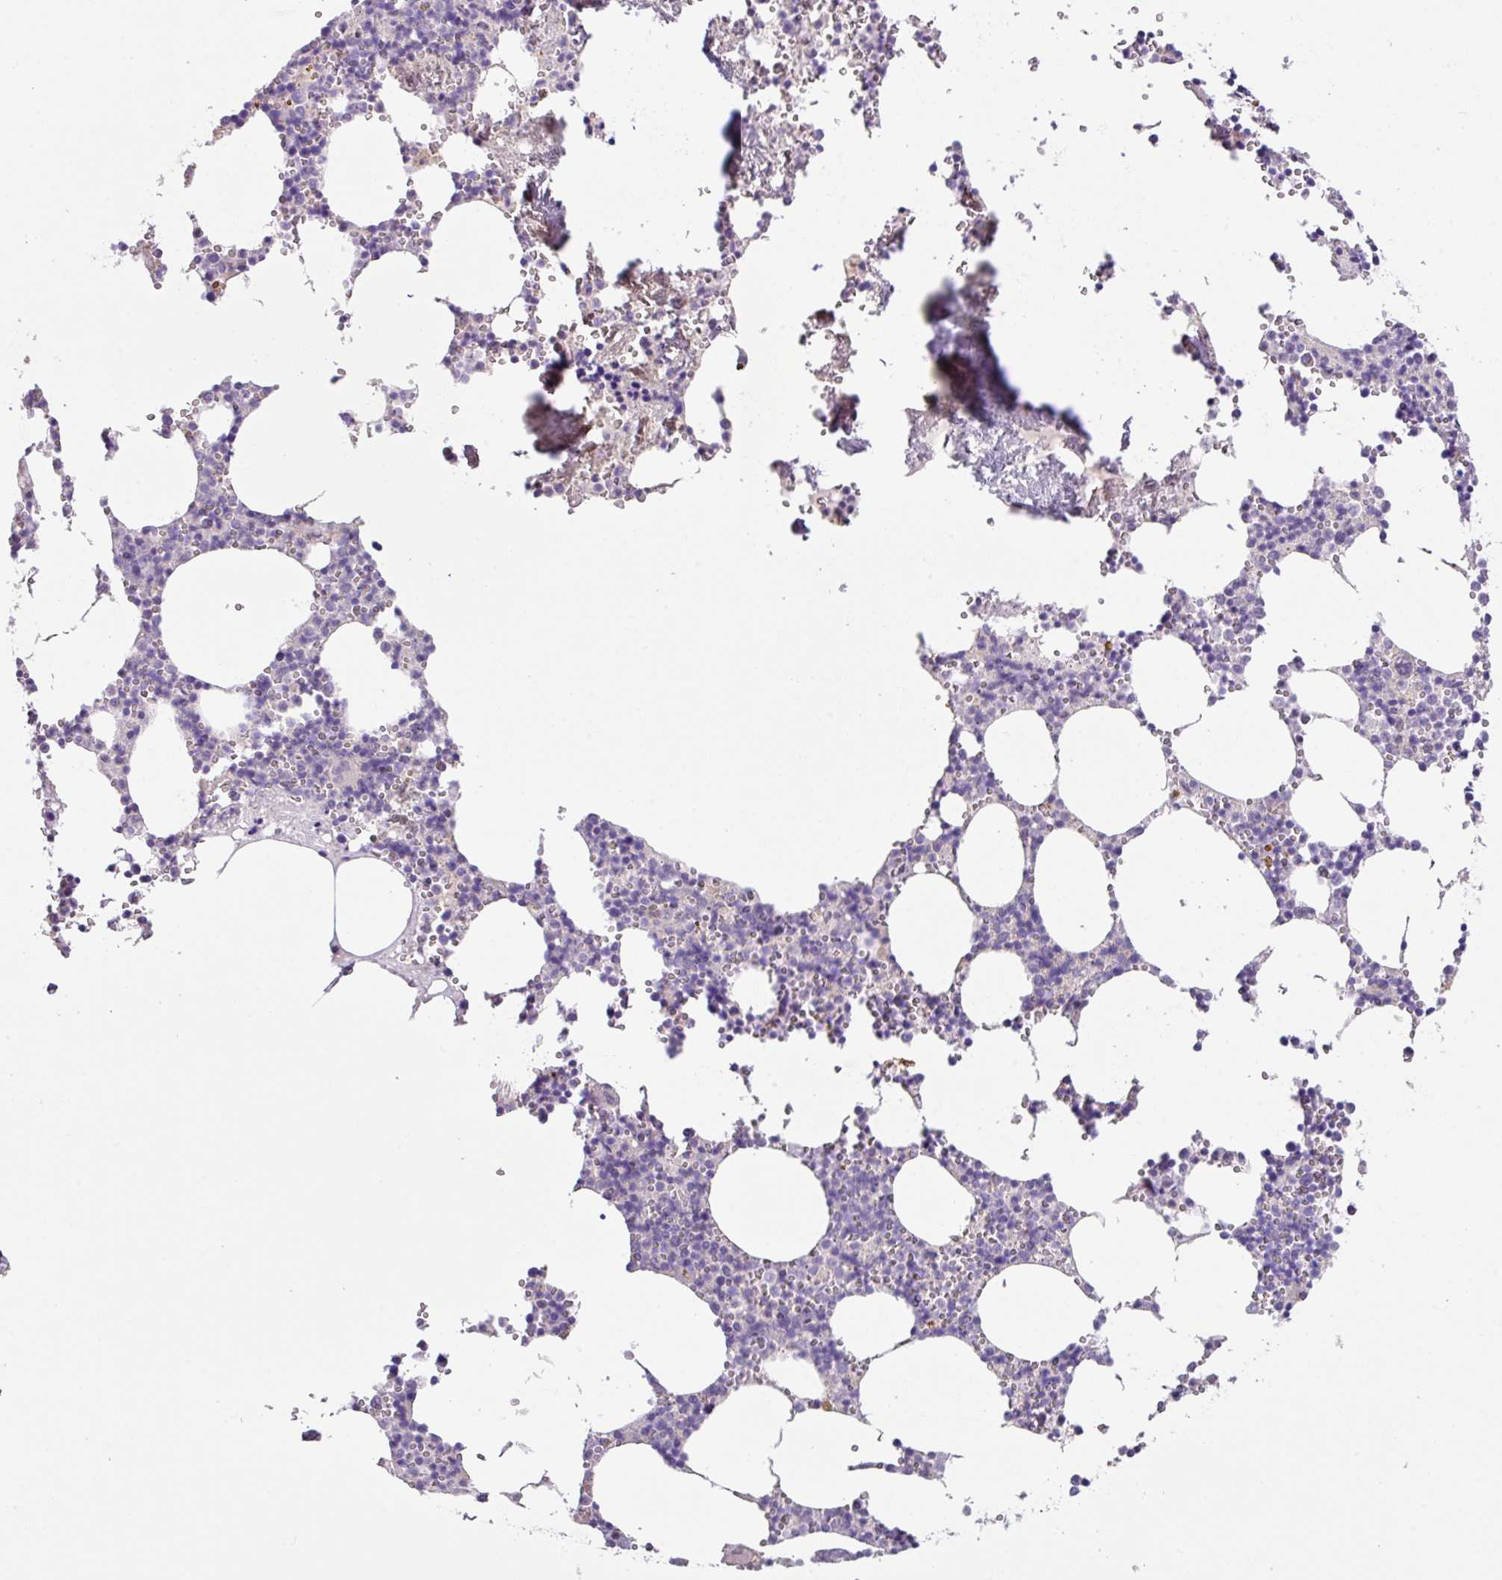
{"staining": {"intensity": "negative", "quantity": "none", "location": "none"}, "tissue": "bone marrow", "cell_type": "Hematopoietic cells", "image_type": "normal", "snomed": [{"axis": "morphology", "description": "Normal tissue, NOS"}, {"axis": "topography", "description": "Bone marrow"}], "caption": "An IHC photomicrograph of normal bone marrow is shown. There is no staining in hematopoietic cells of bone marrow.", "gene": "ZG16", "patient": {"sex": "male", "age": 54}}